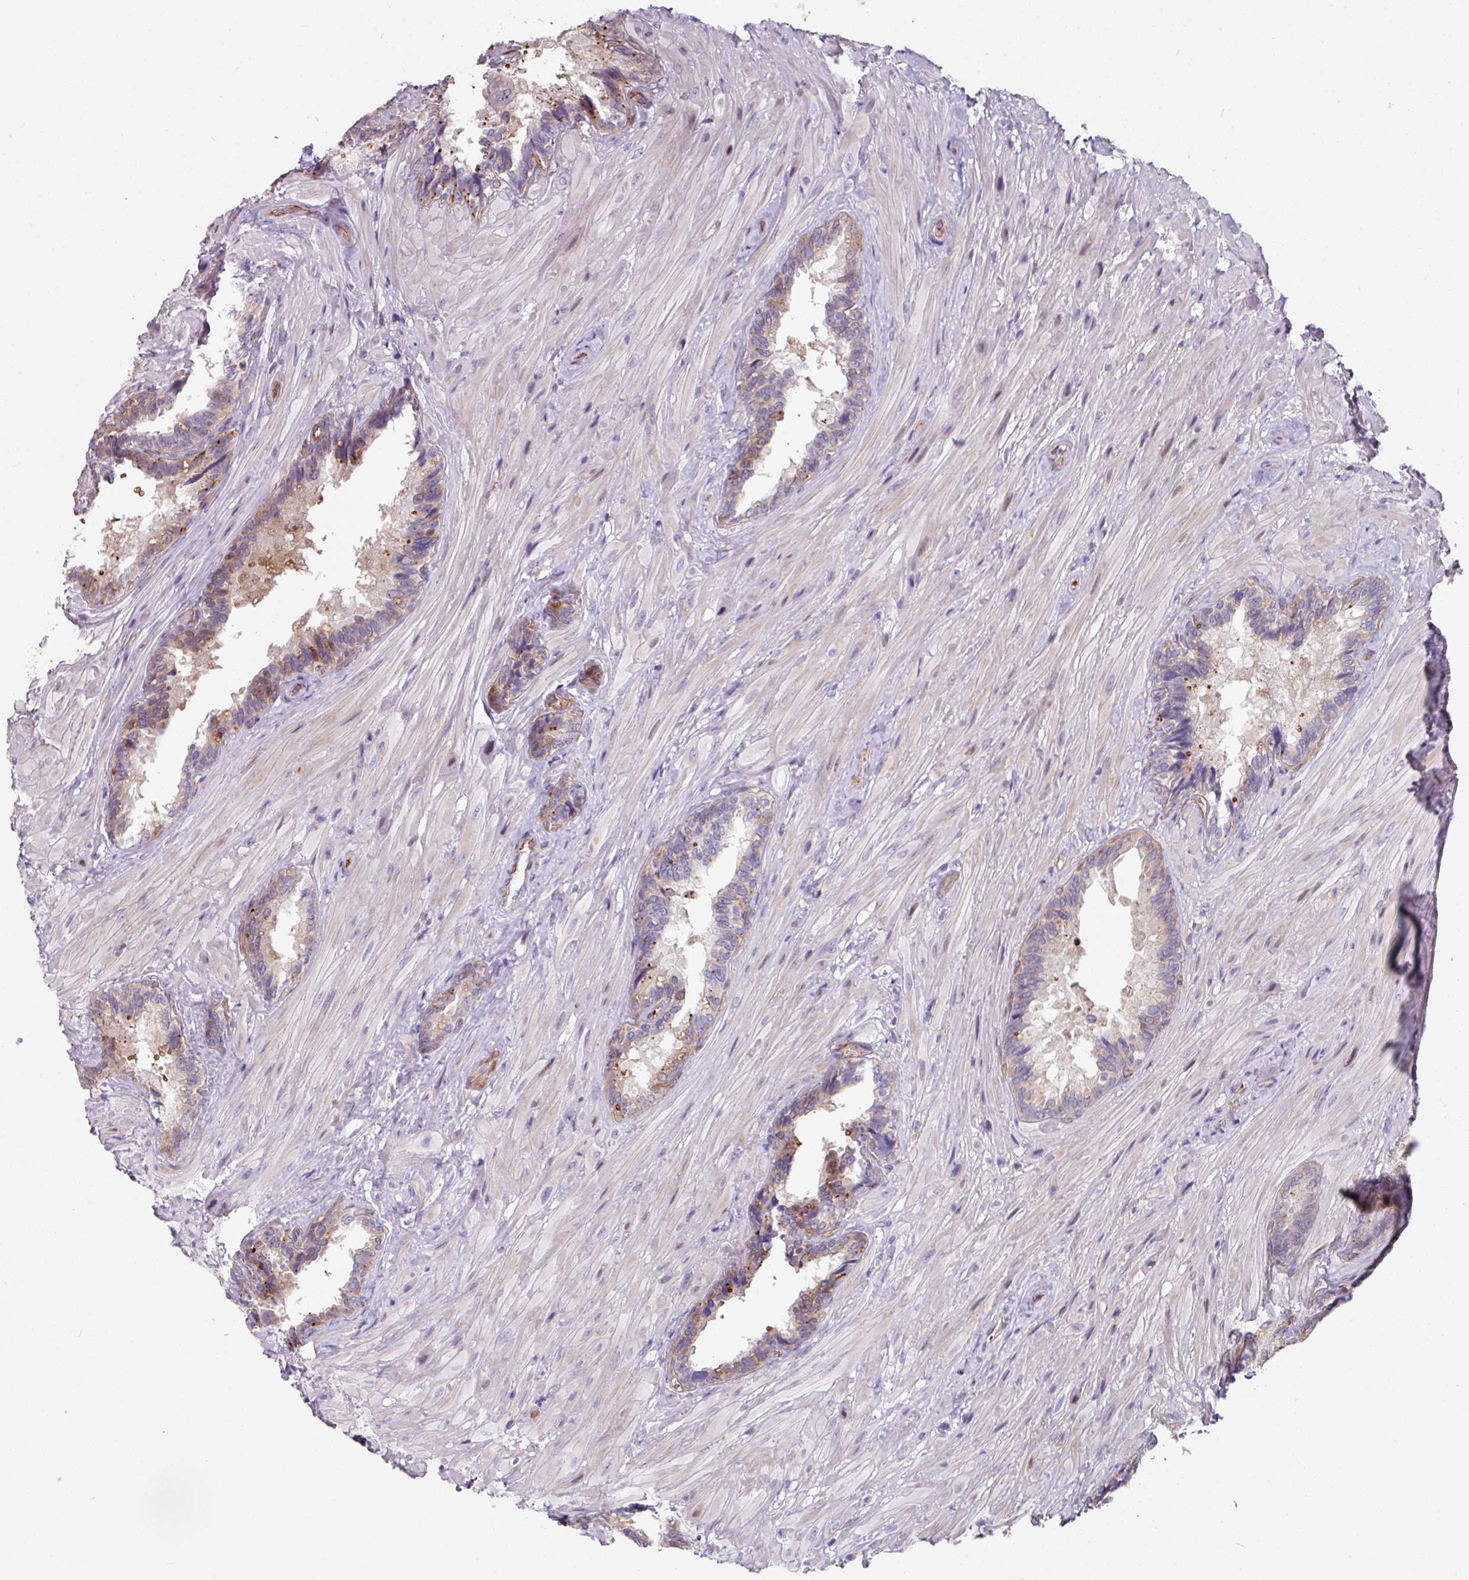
{"staining": {"intensity": "strong", "quantity": "25%-75%", "location": "cytoplasmic/membranous,nuclear"}, "tissue": "seminal vesicle", "cell_type": "Glandular cells", "image_type": "normal", "snomed": [{"axis": "morphology", "description": "Normal tissue, NOS"}, {"axis": "topography", "description": "Seminal veicle"}], "caption": "Seminal vesicle stained with DAB IHC shows high levels of strong cytoplasmic/membranous,nuclear positivity in about 25%-75% of glandular cells.", "gene": "ANO9", "patient": {"sex": "male", "age": 62}}